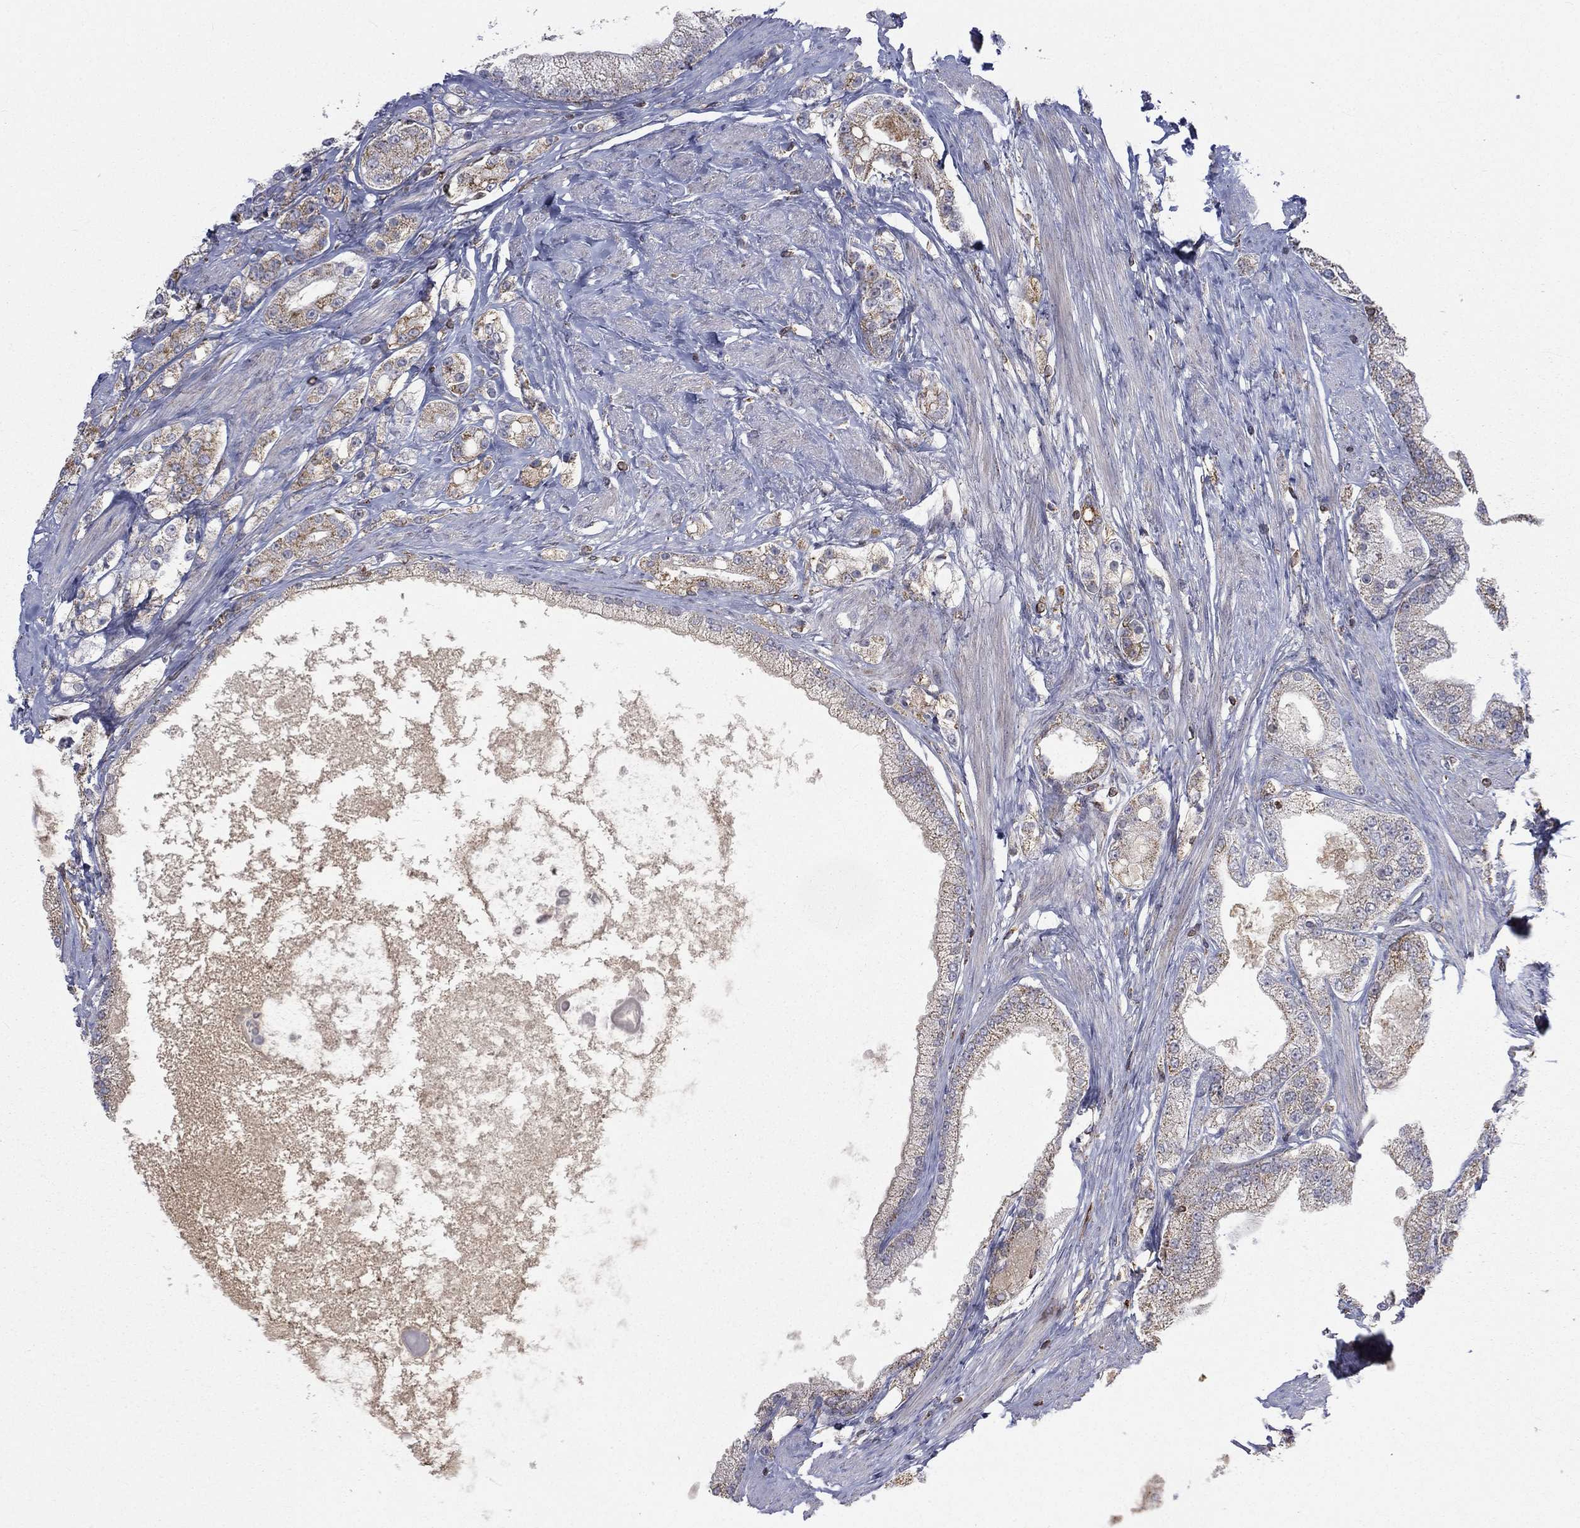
{"staining": {"intensity": "moderate", "quantity": "25%-75%", "location": "cytoplasmic/membranous"}, "tissue": "prostate cancer", "cell_type": "Tumor cells", "image_type": "cancer", "snomed": [{"axis": "morphology", "description": "Adenocarcinoma, NOS"}, {"axis": "topography", "description": "Prostate and seminal vesicle, NOS"}, {"axis": "topography", "description": "Prostate"}], "caption": "Prostate cancer (adenocarcinoma) stained for a protein (brown) displays moderate cytoplasmic/membranous positive positivity in approximately 25%-75% of tumor cells.", "gene": "RIN3", "patient": {"sex": "male", "age": 67}}